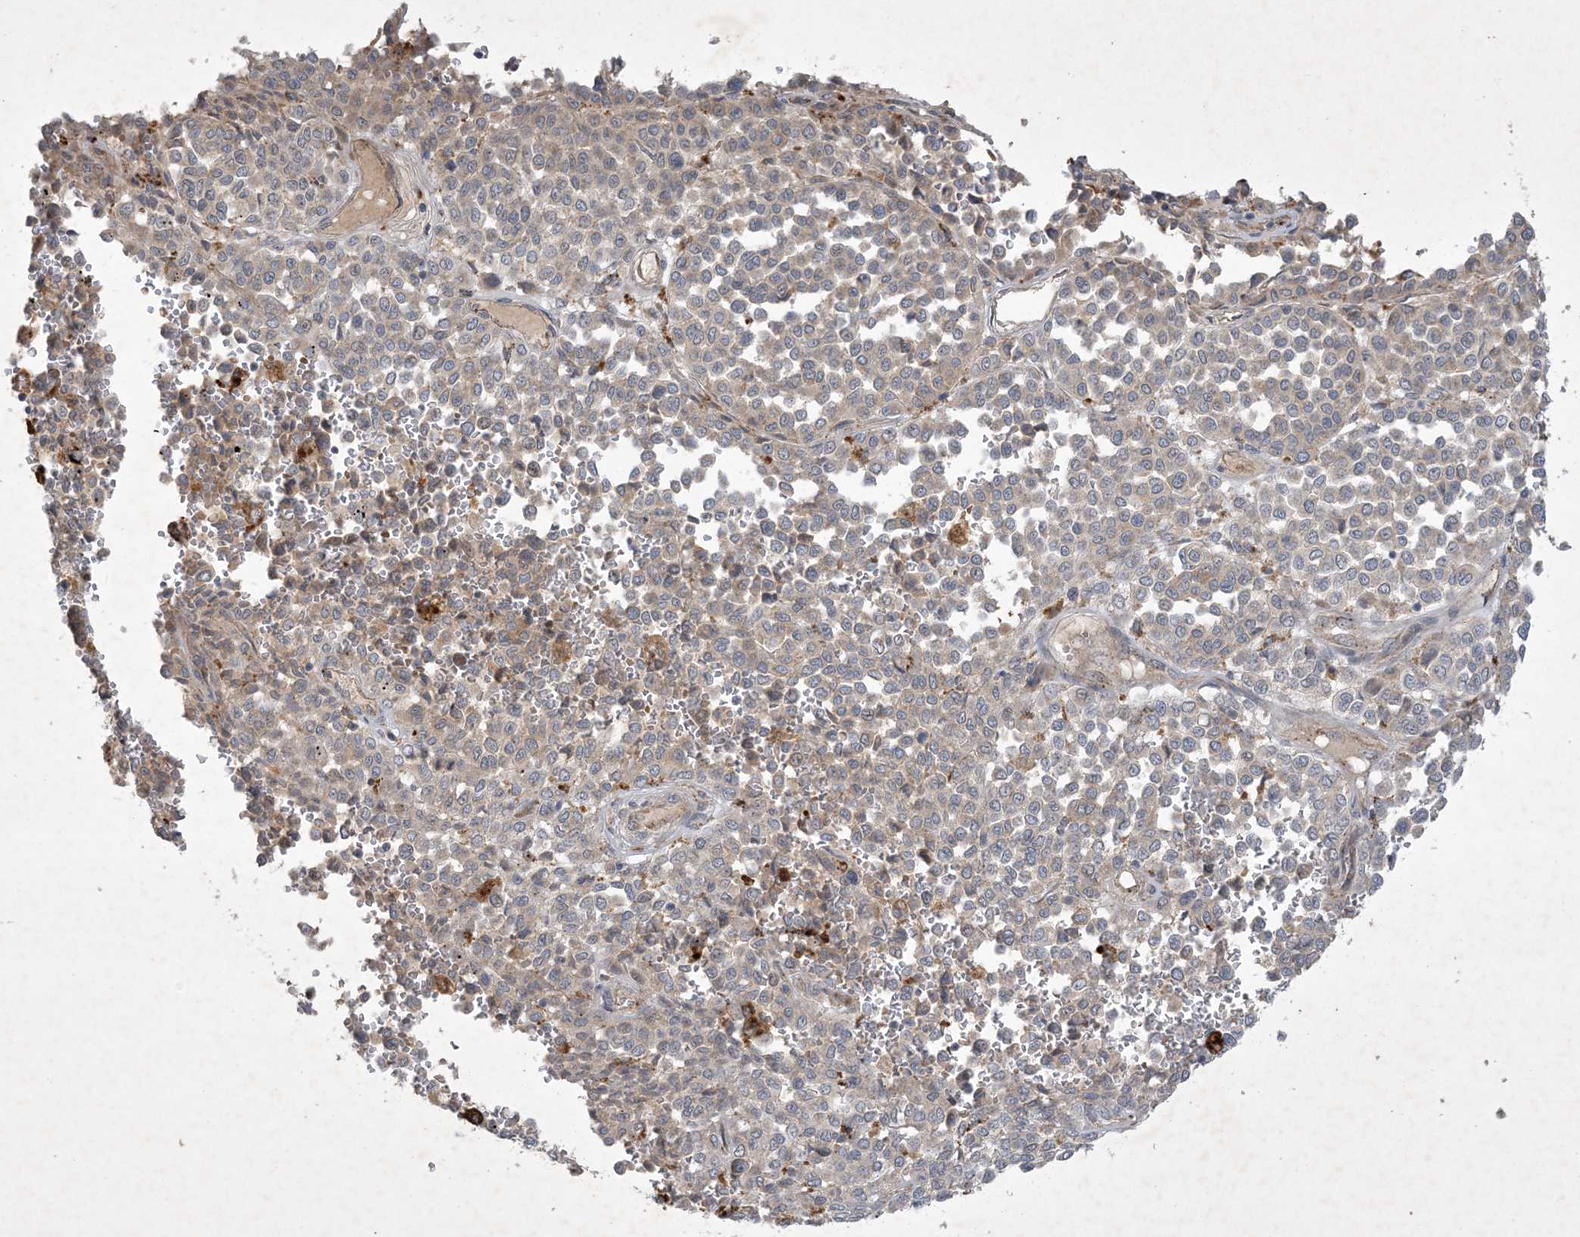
{"staining": {"intensity": "moderate", "quantity": "25%-75%", "location": "cytoplasmic/membranous"}, "tissue": "melanoma", "cell_type": "Tumor cells", "image_type": "cancer", "snomed": [{"axis": "morphology", "description": "Malignant melanoma, Metastatic site"}, {"axis": "topography", "description": "Pancreas"}], "caption": "A photomicrograph of malignant melanoma (metastatic site) stained for a protein shows moderate cytoplasmic/membranous brown staining in tumor cells.", "gene": "MRPS18A", "patient": {"sex": "female", "age": 30}}